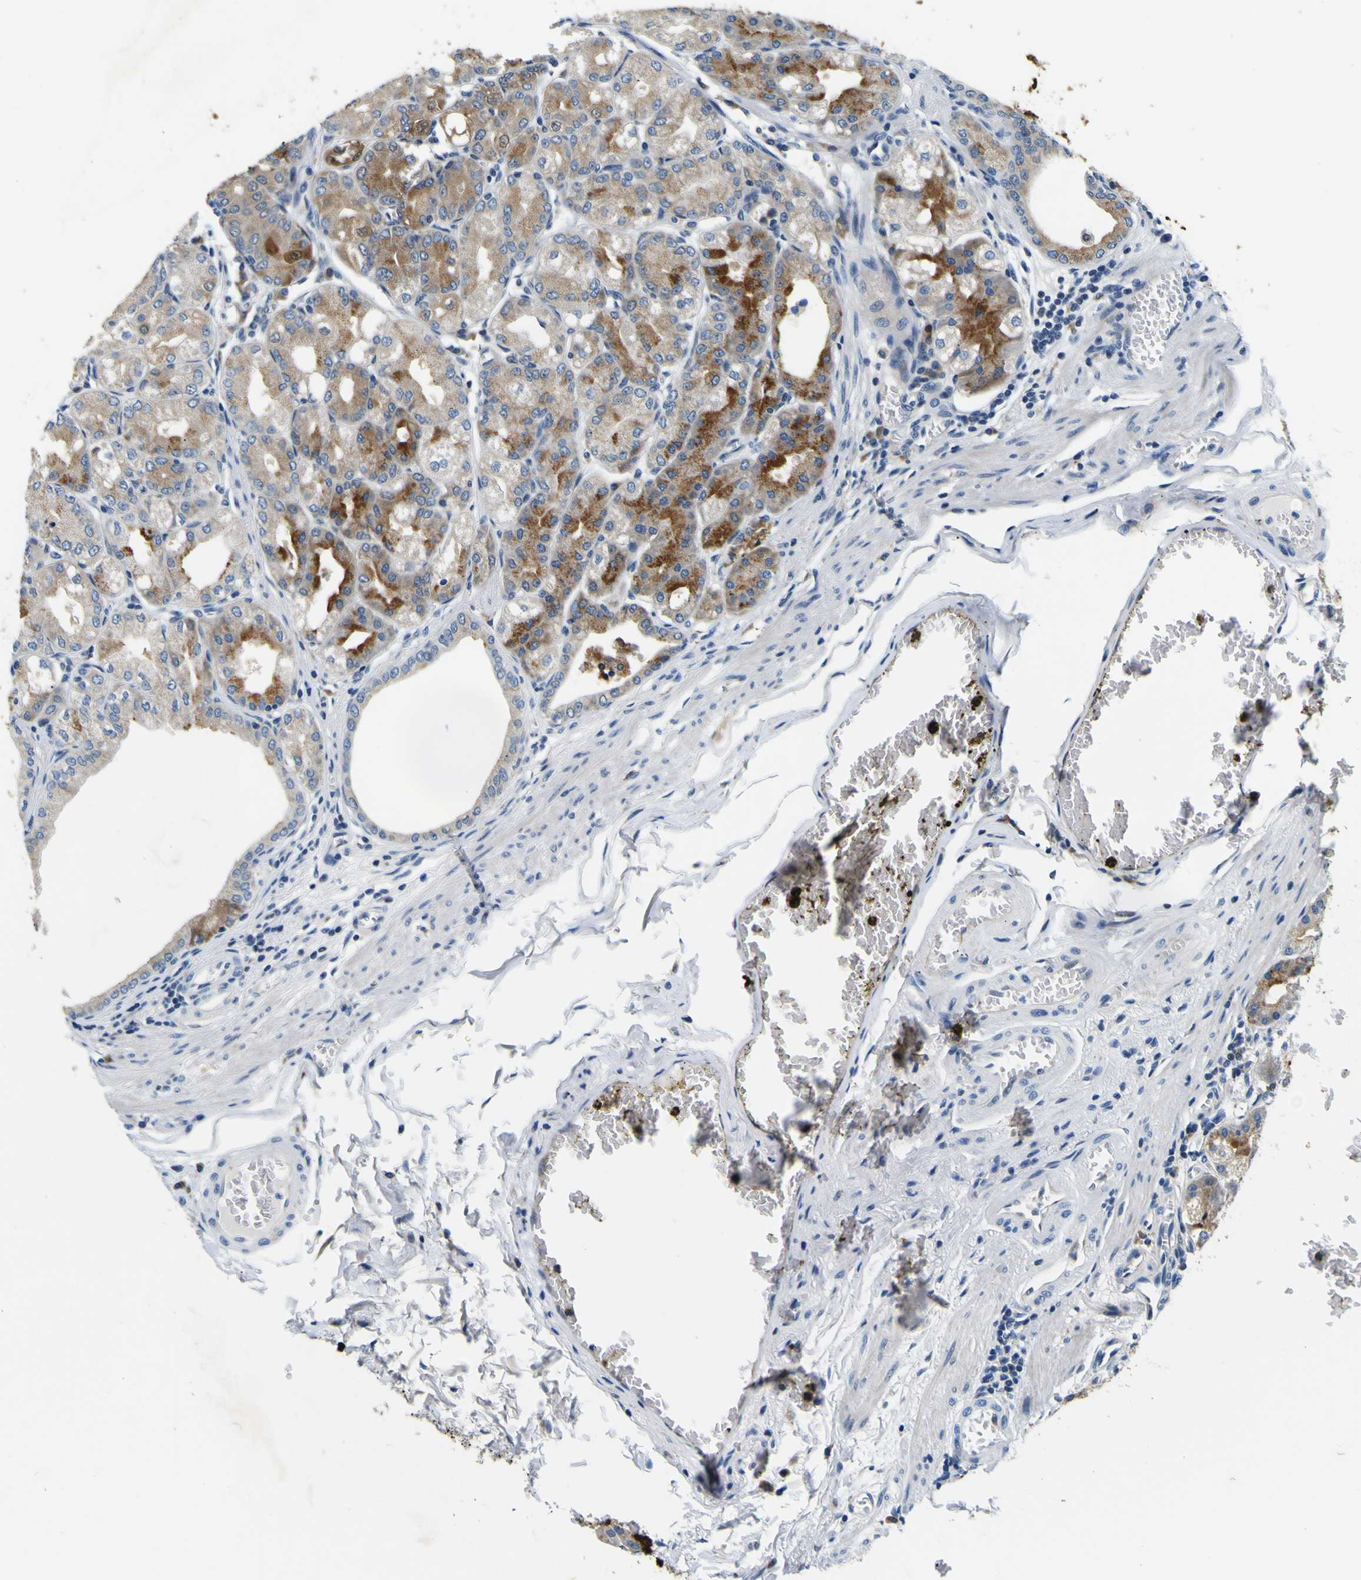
{"staining": {"intensity": "strong", "quantity": "25%-75%", "location": "cytoplasmic/membranous,nuclear"}, "tissue": "stomach", "cell_type": "Glandular cells", "image_type": "normal", "snomed": [{"axis": "morphology", "description": "Normal tissue, NOS"}, {"axis": "topography", "description": "Stomach, lower"}], "caption": "A high-resolution photomicrograph shows IHC staining of normal stomach, which shows strong cytoplasmic/membranous,nuclear positivity in approximately 25%-75% of glandular cells.", "gene": "NLRP3", "patient": {"sex": "male", "age": 71}}